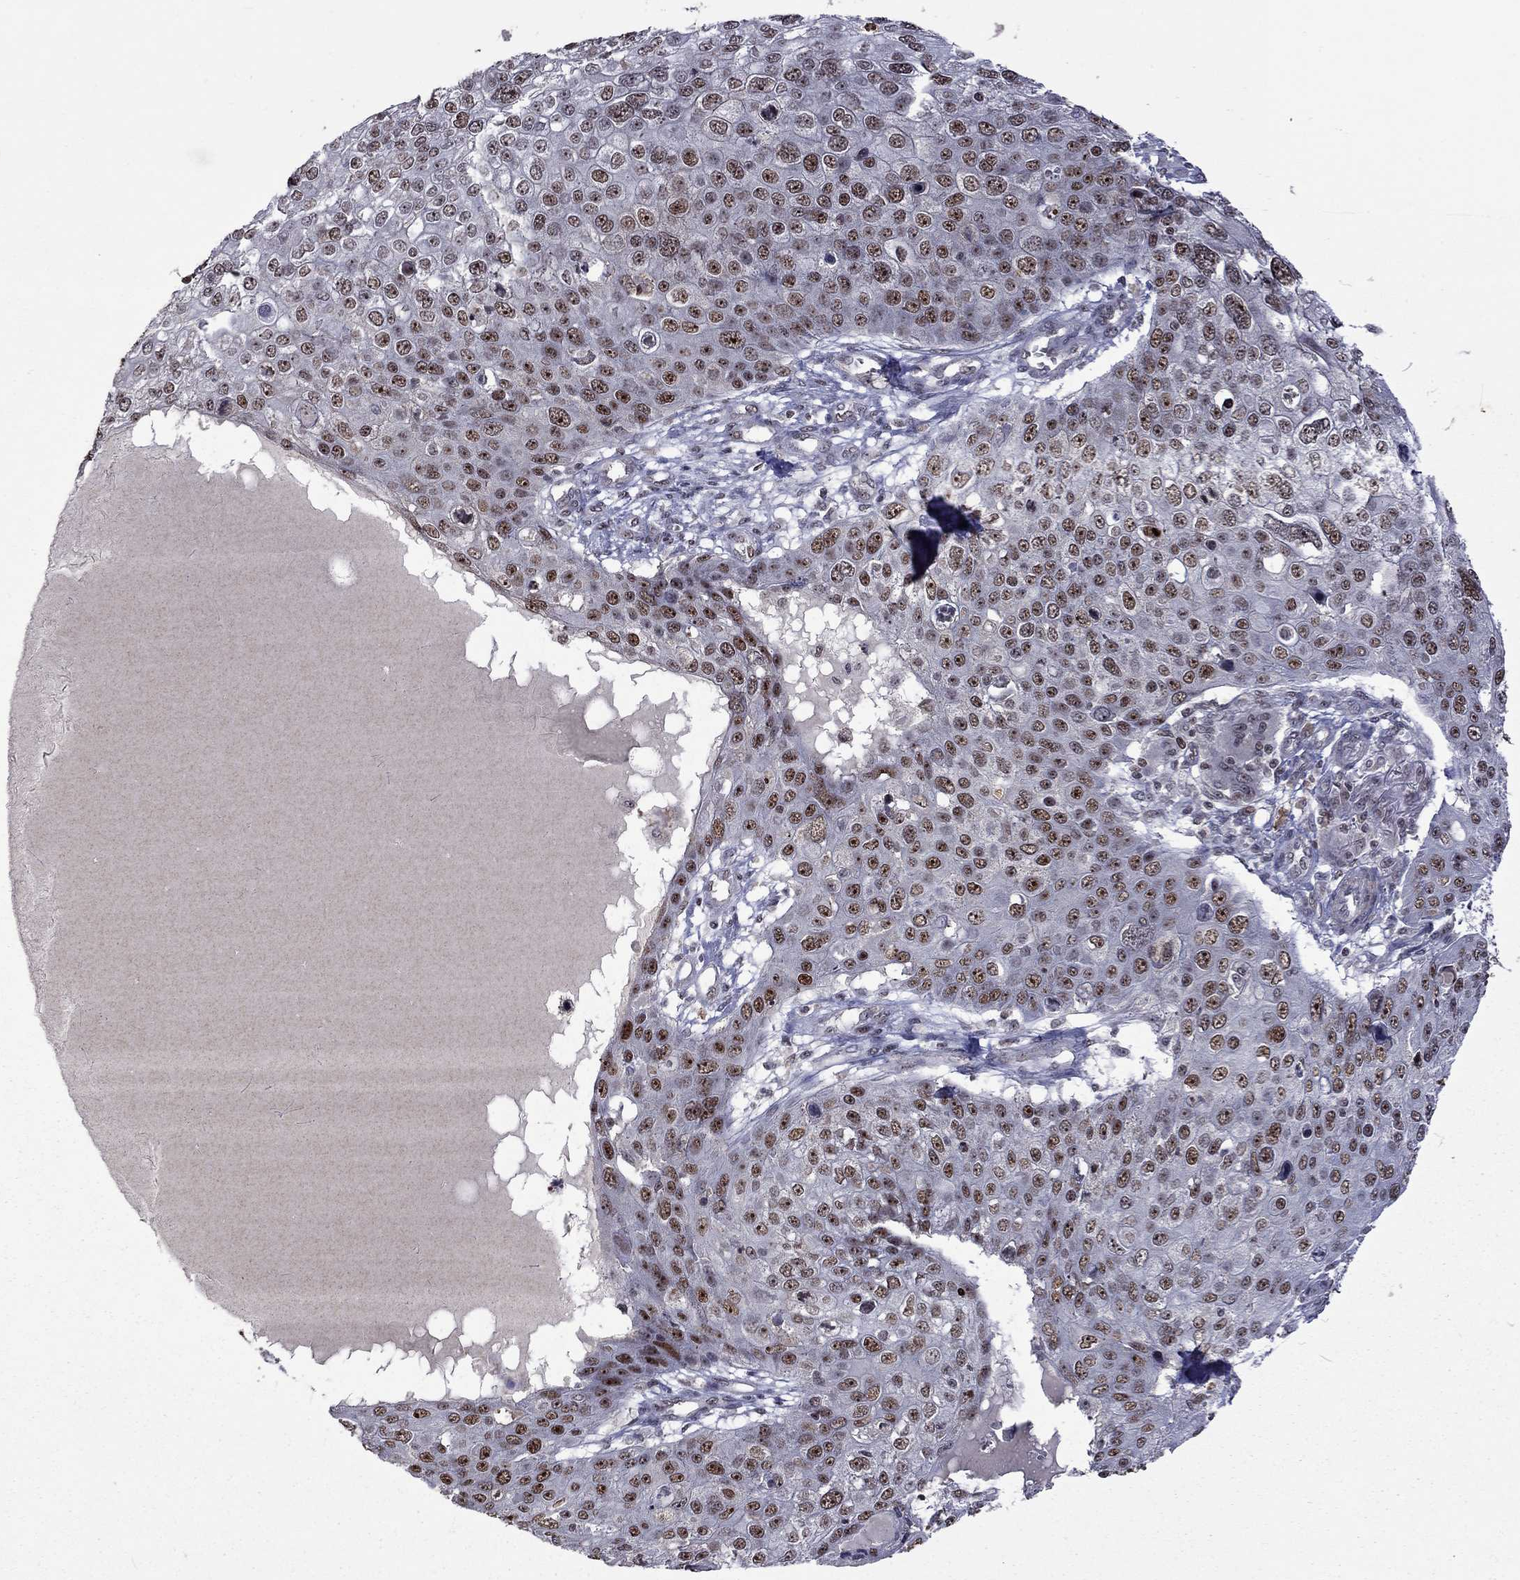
{"staining": {"intensity": "strong", "quantity": "25%-75%", "location": "nuclear"}, "tissue": "skin cancer", "cell_type": "Tumor cells", "image_type": "cancer", "snomed": [{"axis": "morphology", "description": "Squamous cell carcinoma, NOS"}, {"axis": "topography", "description": "Skin"}], "caption": "A high-resolution micrograph shows IHC staining of squamous cell carcinoma (skin), which reveals strong nuclear expression in approximately 25%-75% of tumor cells. The staining was performed using DAB to visualize the protein expression in brown, while the nuclei were stained in blue with hematoxylin (Magnification: 20x).", "gene": "SPOUT1", "patient": {"sex": "male", "age": 71}}